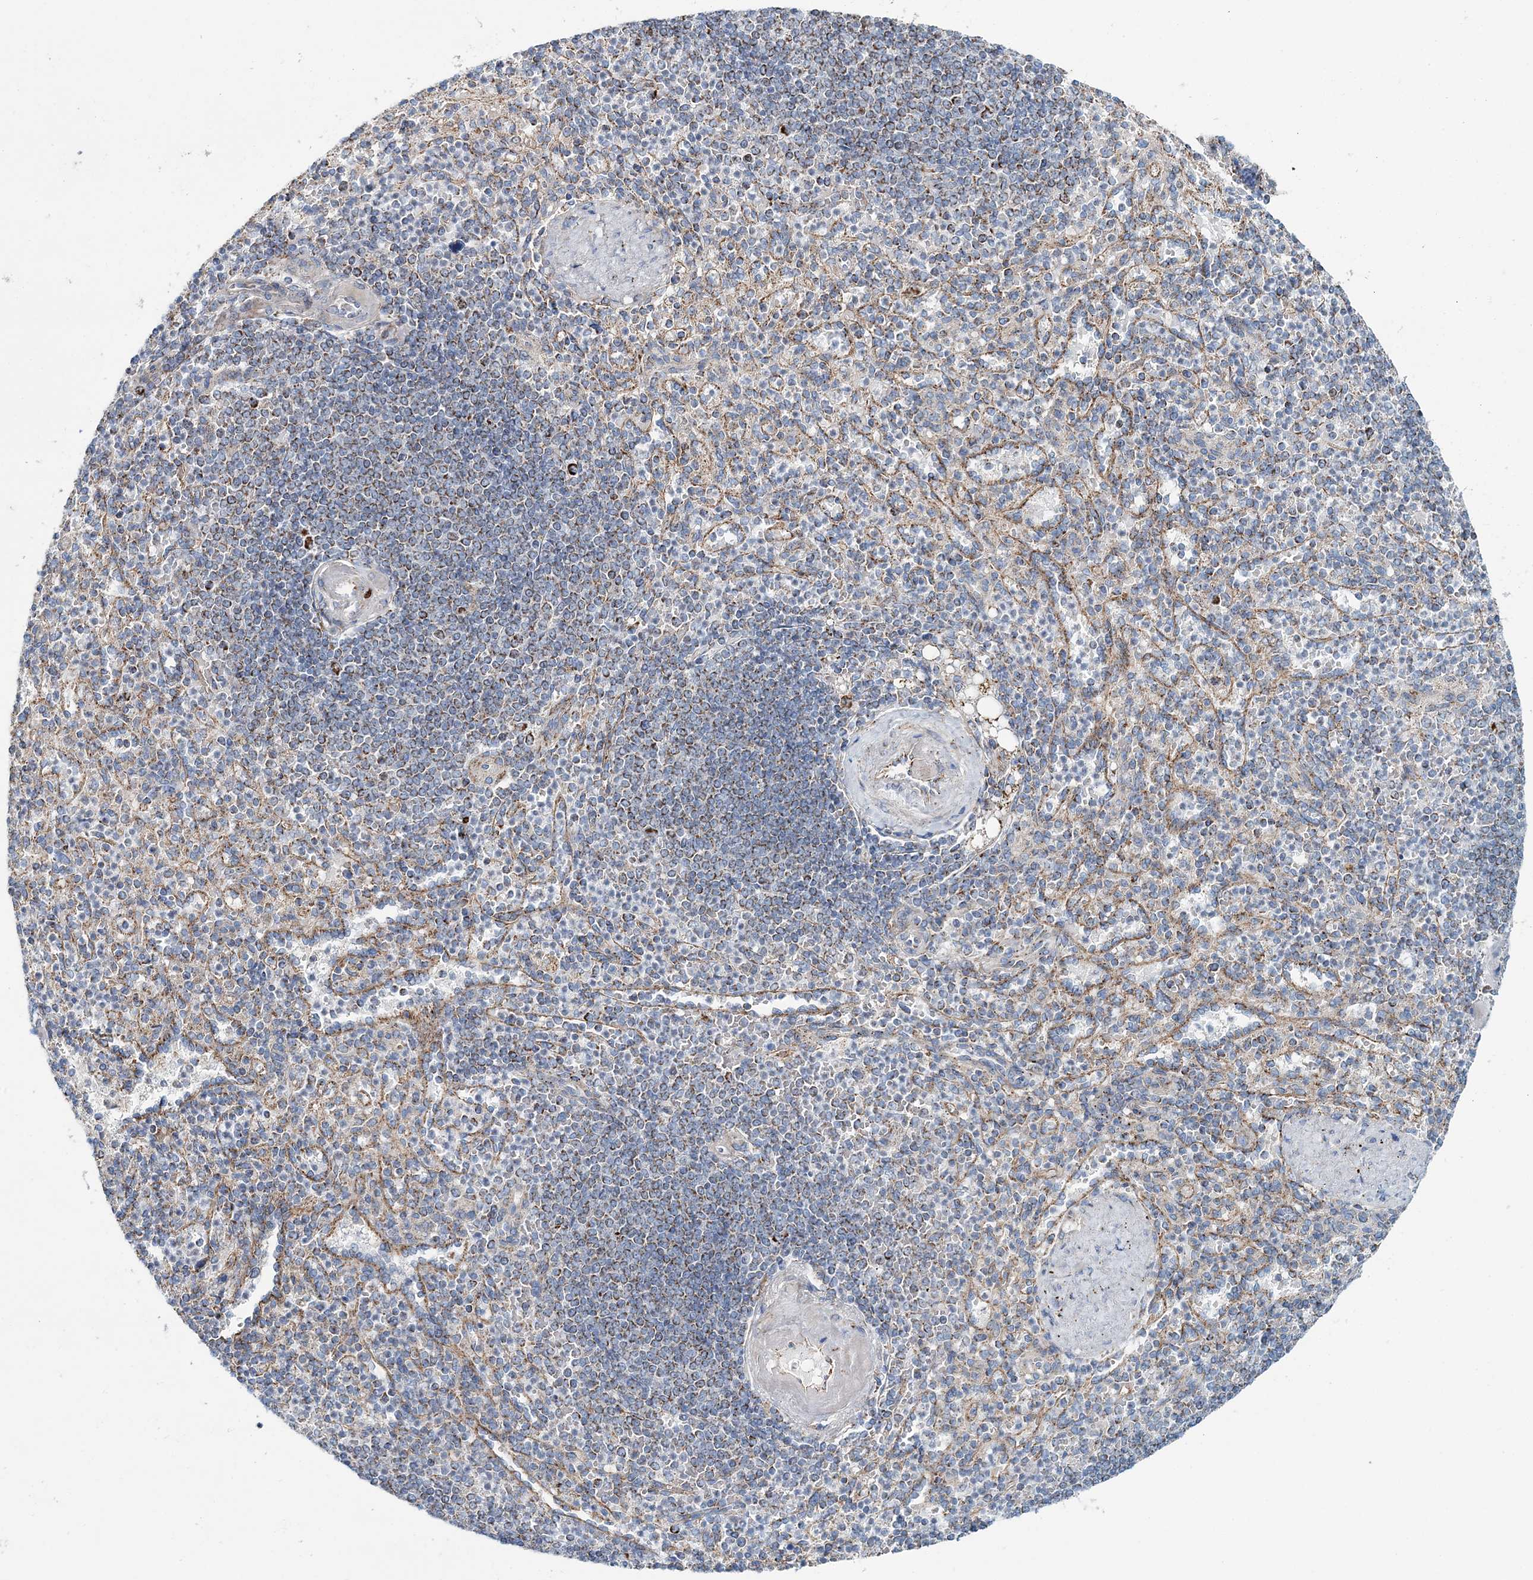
{"staining": {"intensity": "moderate", "quantity": "<25%", "location": "cytoplasmic/membranous"}, "tissue": "spleen", "cell_type": "Cells in red pulp", "image_type": "normal", "snomed": [{"axis": "morphology", "description": "Normal tissue, NOS"}, {"axis": "topography", "description": "Spleen"}], "caption": "Cells in red pulp exhibit low levels of moderate cytoplasmic/membranous expression in approximately <25% of cells in benign spleen. (brown staining indicates protein expression, while blue staining denotes nuclei).", "gene": "ARHGAP6", "patient": {"sex": "female", "age": 74}}